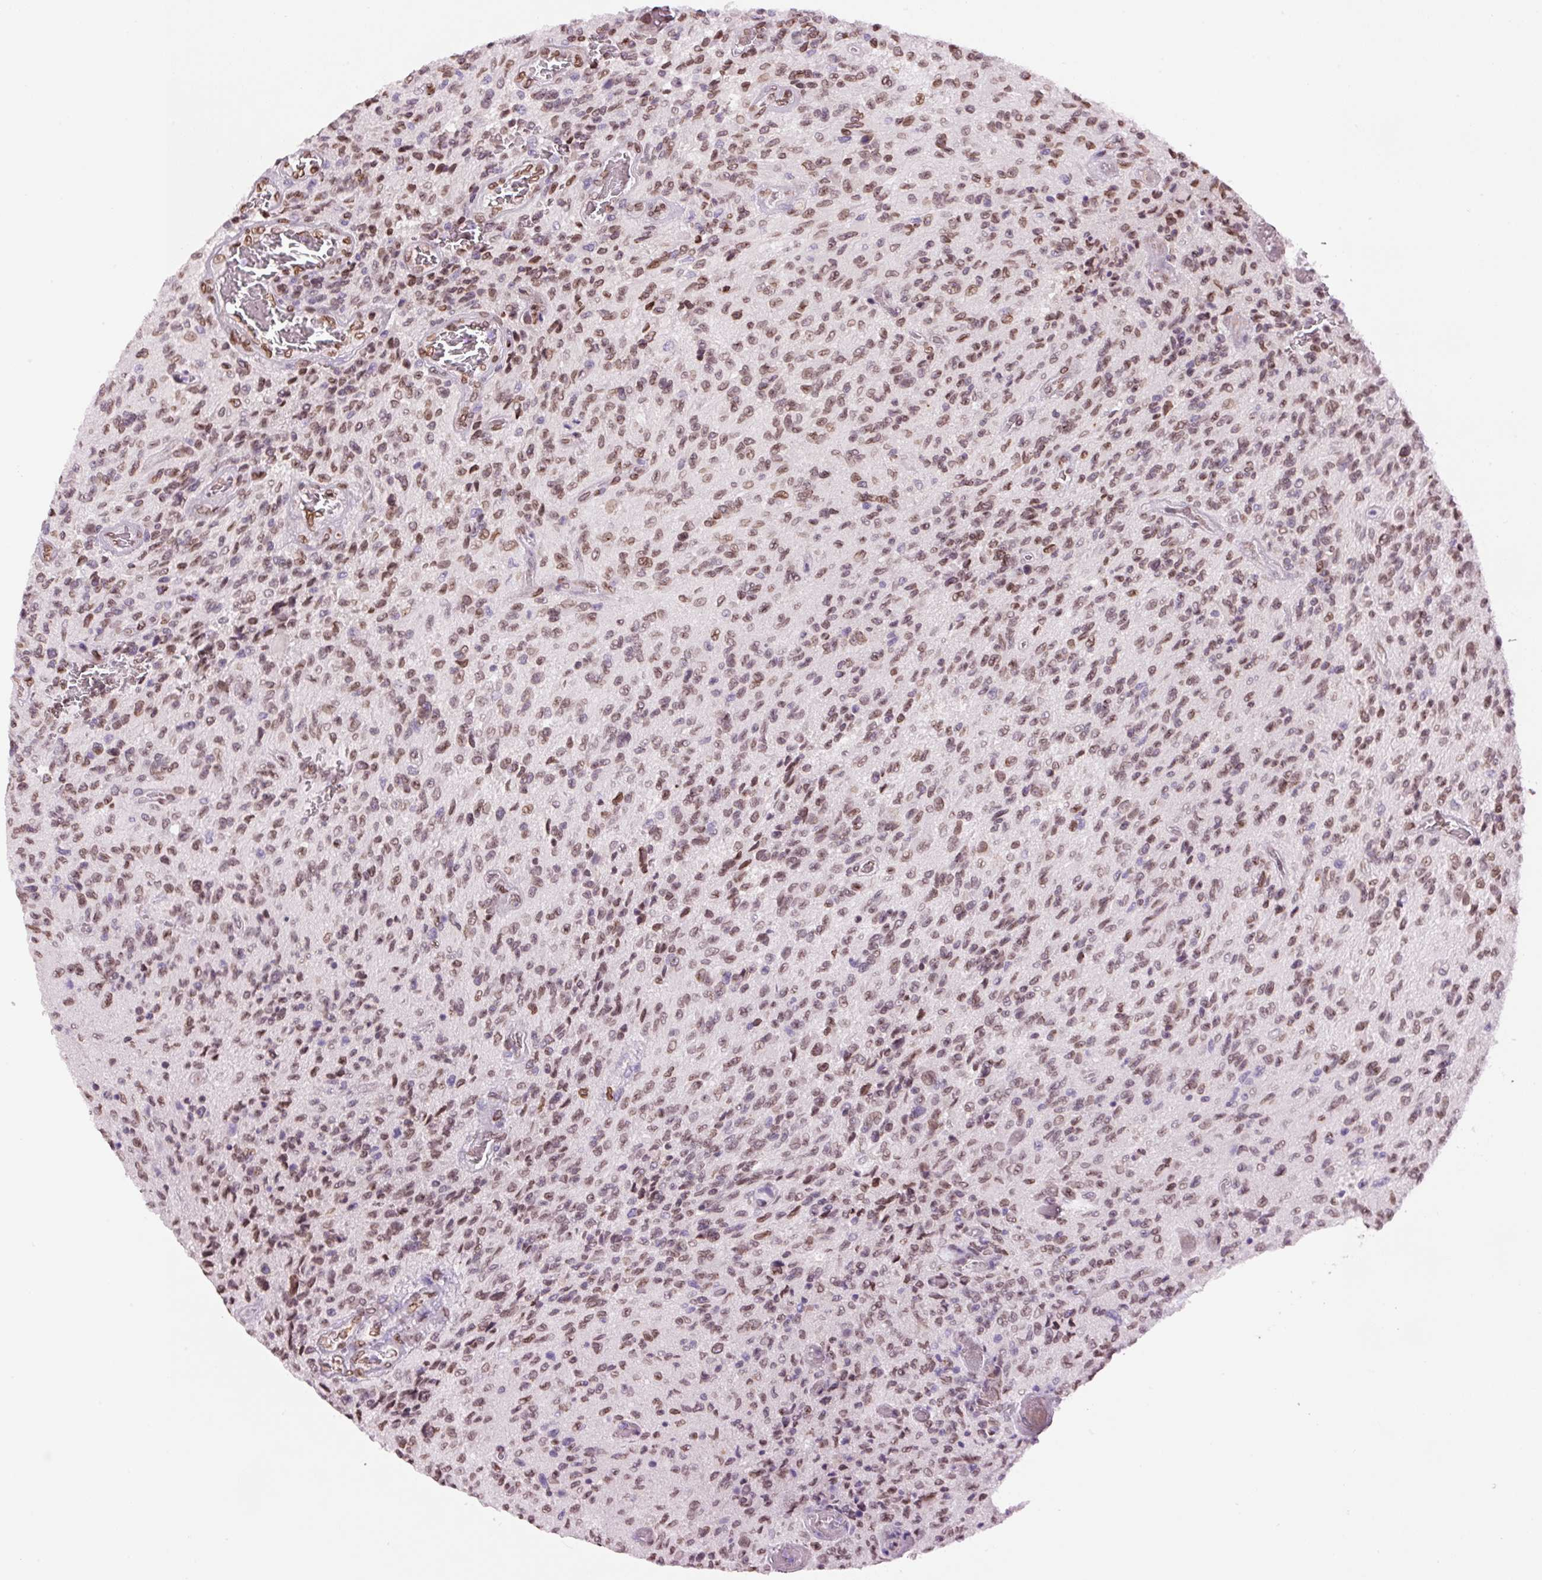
{"staining": {"intensity": "moderate", "quantity": ">75%", "location": "nuclear"}, "tissue": "glioma", "cell_type": "Tumor cells", "image_type": "cancer", "snomed": [{"axis": "morphology", "description": "Normal tissue, NOS"}, {"axis": "morphology", "description": "Glioma, malignant, High grade"}, {"axis": "topography", "description": "Cerebral cortex"}], "caption": "Immunohistochemistry micrograph of glioma stained for a protein (brown), which exhibits medium levels of moderate nuclear staining in about >75% of tumor cells.", "gene": "ZNF224", "patient": {"sex": "male", "age": 56}}